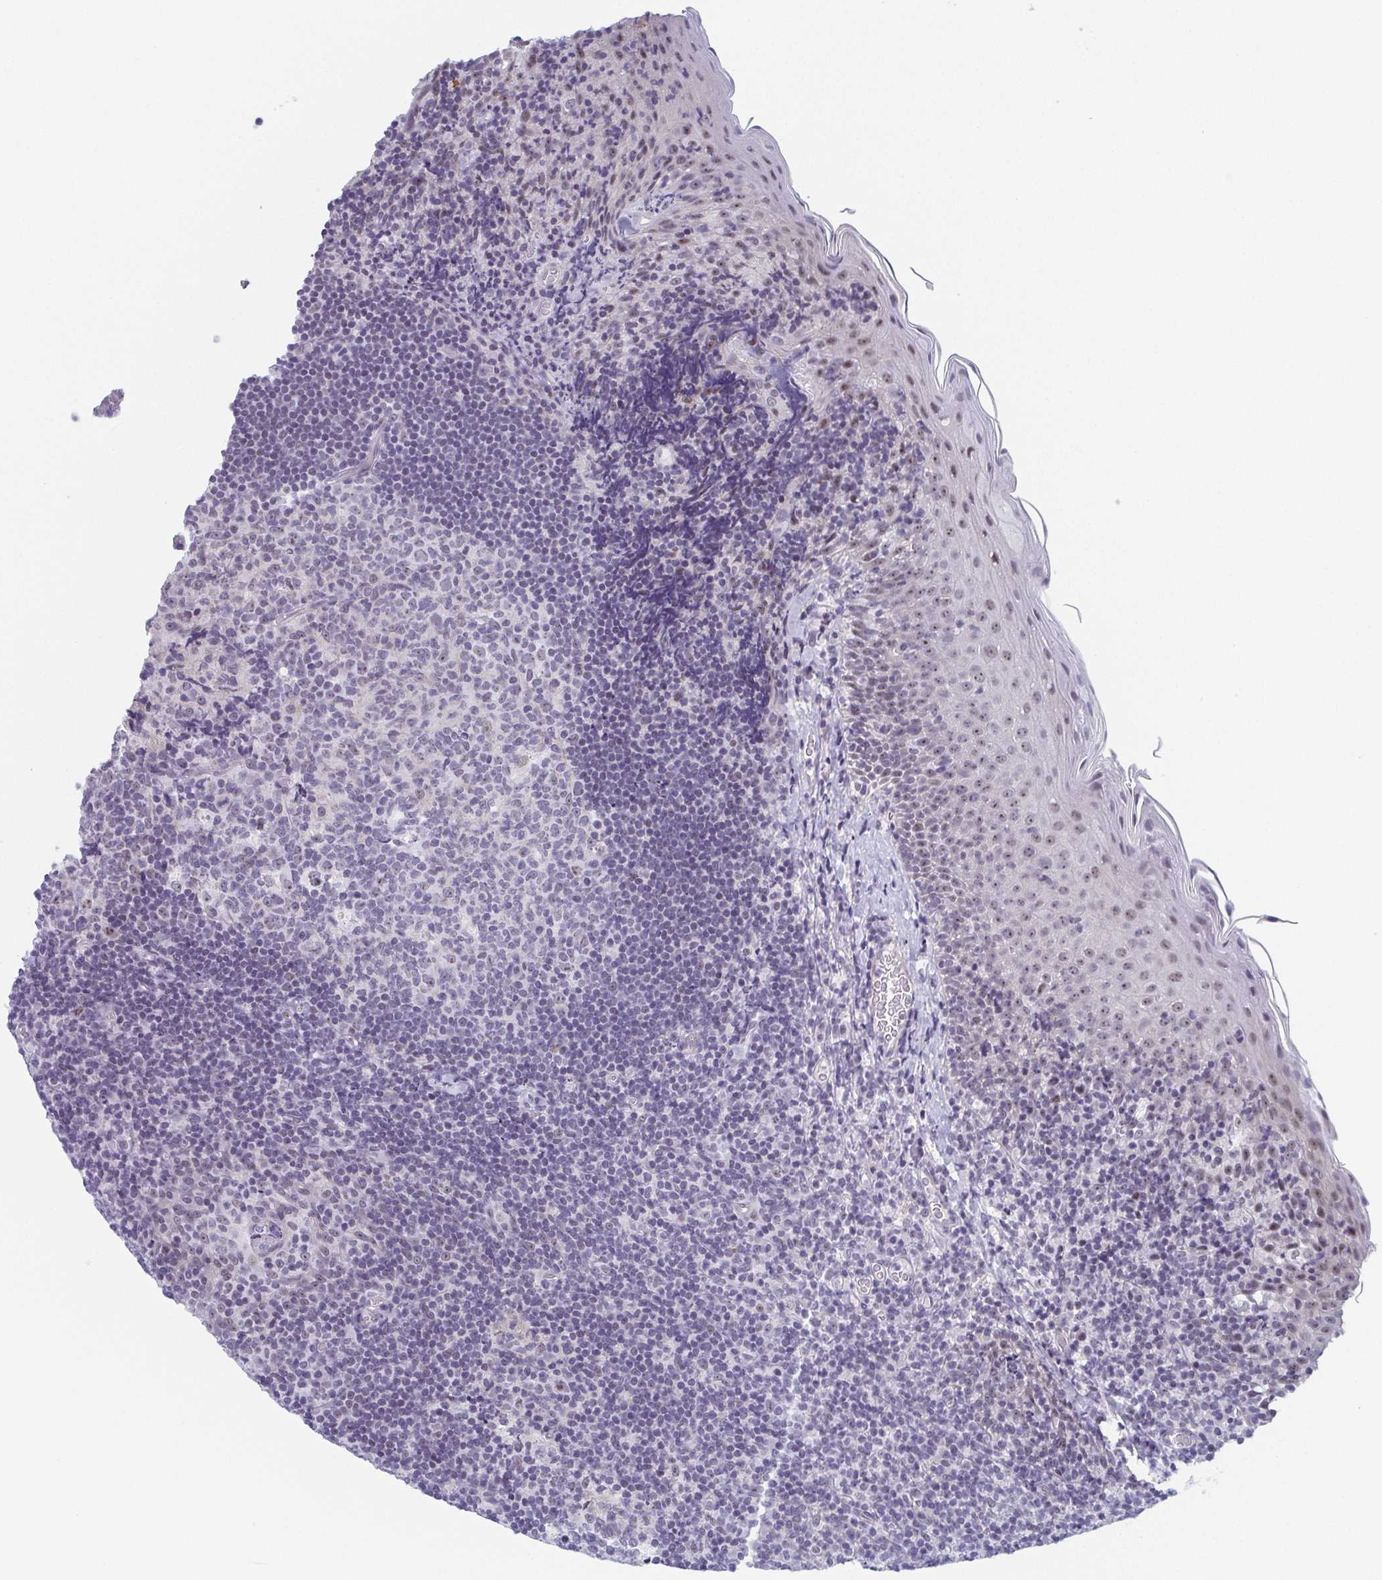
{"staining": {"intensity": "negative", "quantity": "none", "location": "none"}, "tissue": "tonsil", "cell_type": "Germinal center cells", "image_type": "normal", "snomed": [{"axis": "morphology", "description": "Normal tissue, NOS"}, {"axis": "topography", "description": "Tonsil"}], "caption": "This is an immunohistochemistry (IHC) photomicrograph of benign tonsil. There is no staining in germinal center cells.", "gene": "EXOSC7", "patient": {"sex": "male", "age": 17}}